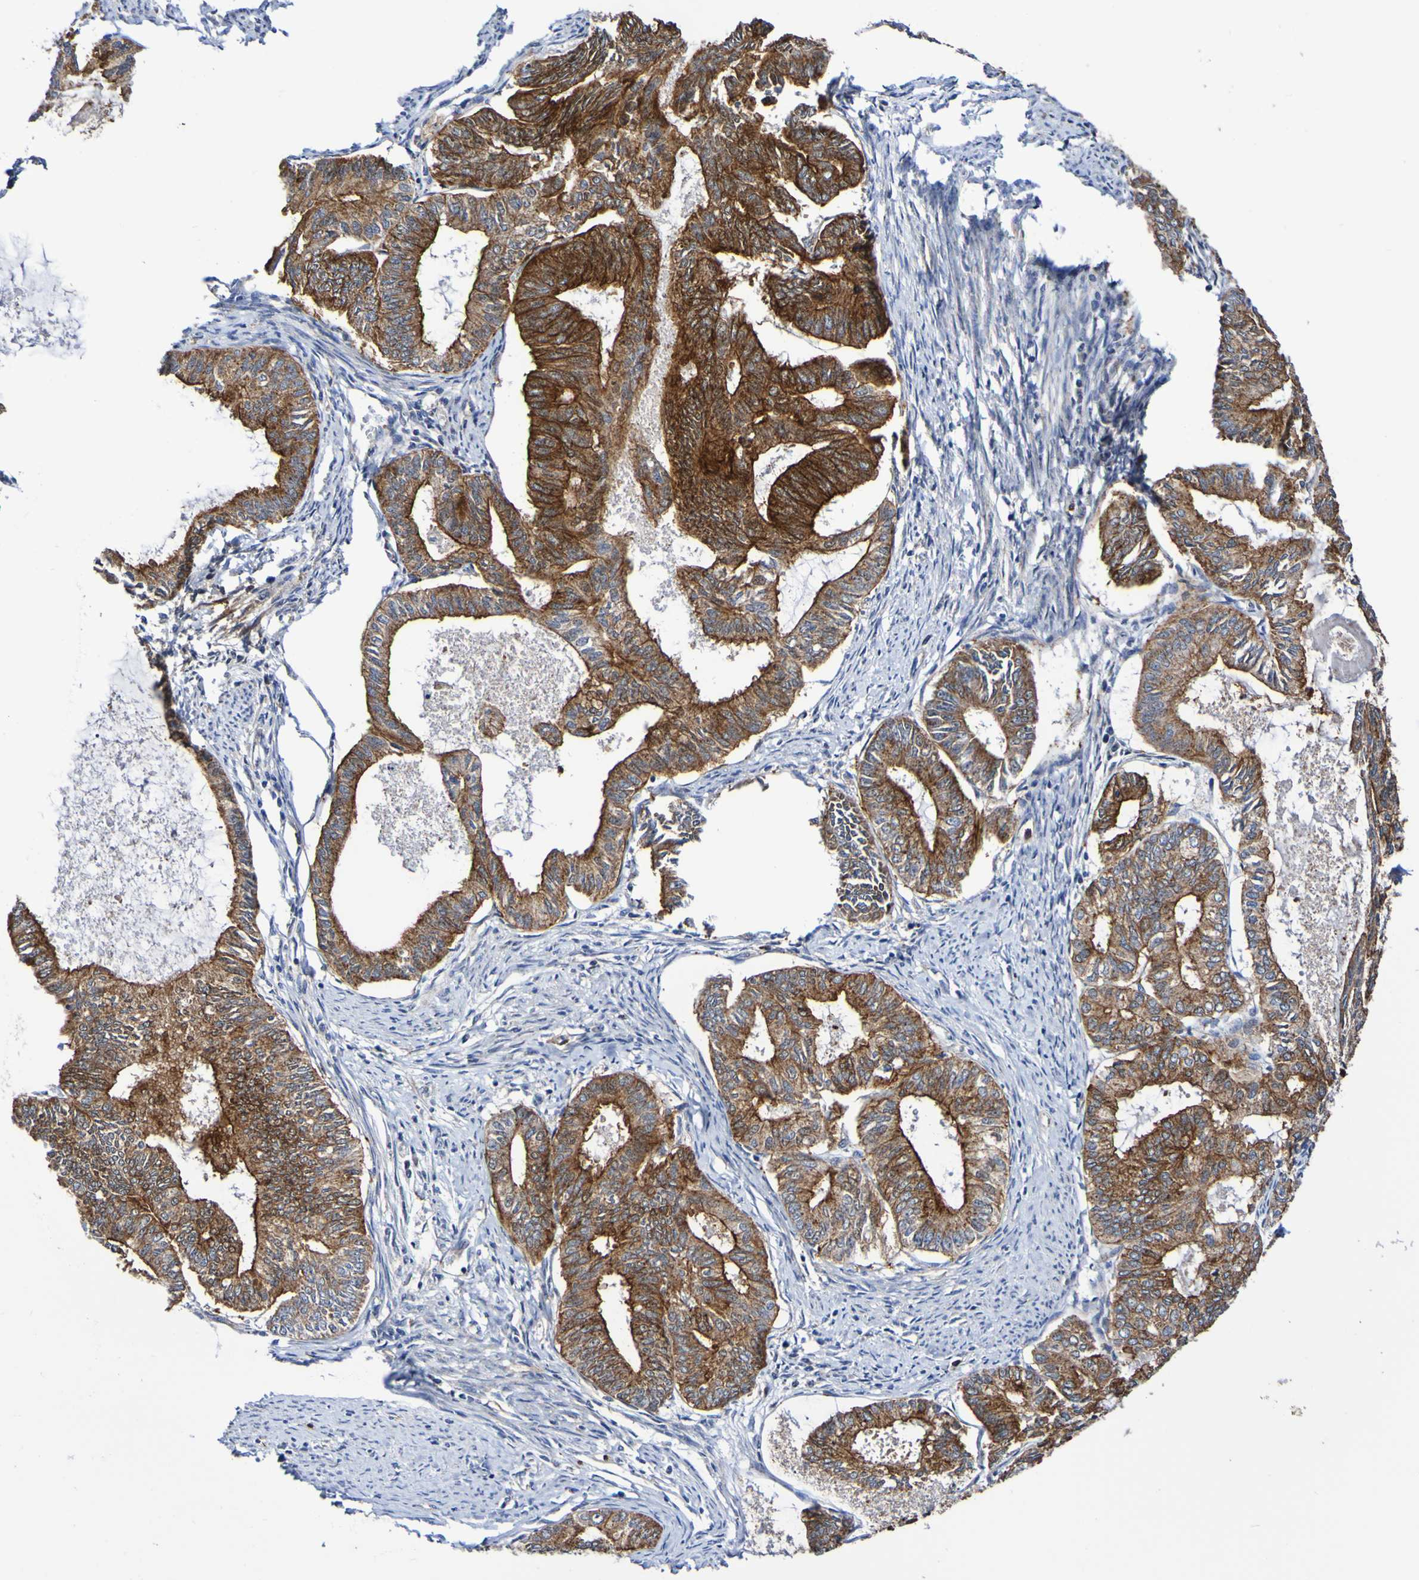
{"staining": {"intensity": "strong", "quantity": ">75%", "location": "cytoplasmic/membranous"}, "tissue": "endometrial cancer", "cell_type": "Tumor cells", "image_type": "cancer", "snomed": [{"axis": "morphology", "description": "Adenocarcinoma, NOS"}, {"axis": "topography", "description": "Endometrium"}], "caption": "Protein expression analysis of human endometrial adenocarcinoma reveals strong cytoplasmic/membranous expression in about >75% of tumor cells.", "gene": "GJB1", "patient": {"sex": "female", "age": 86}}